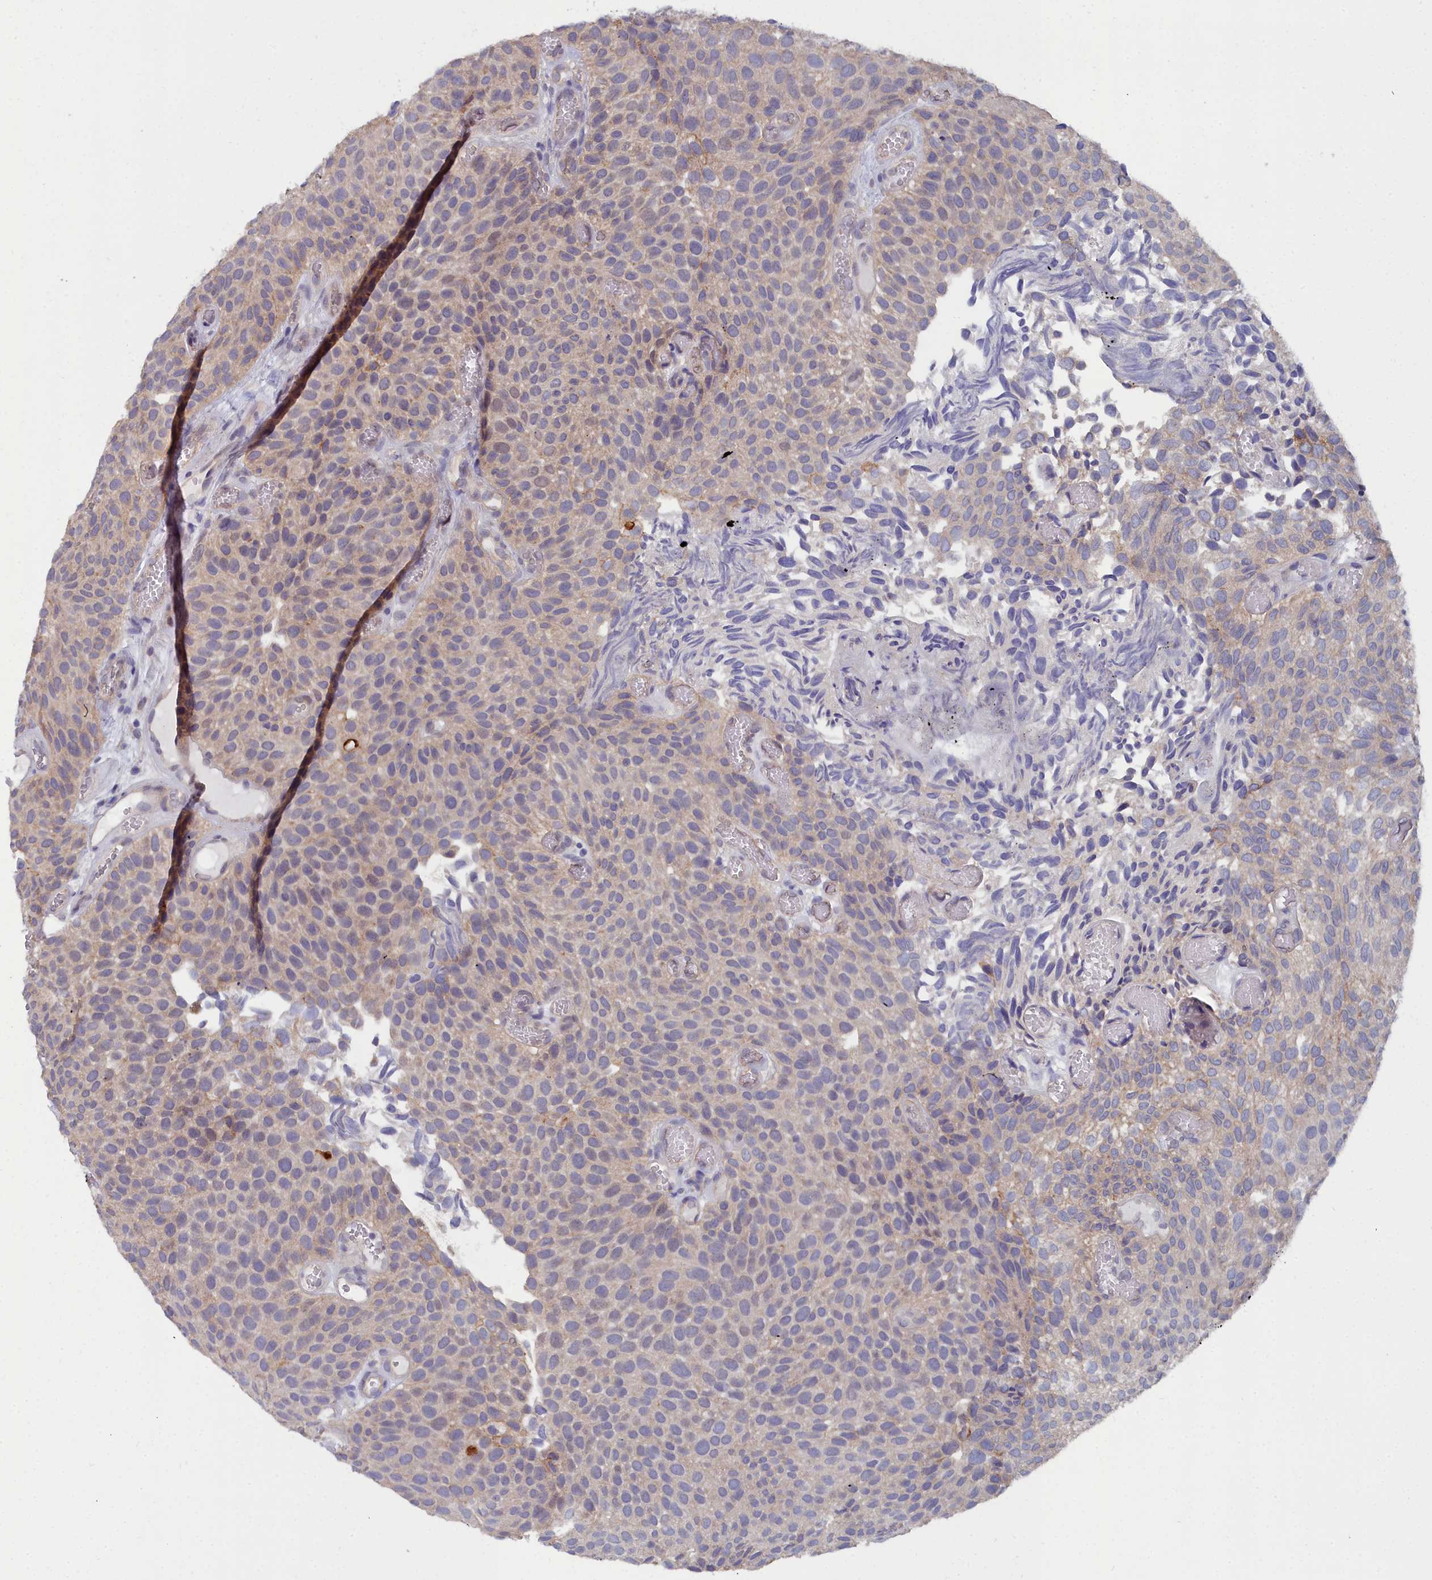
{"staining": {"intensity": "weak", "quantity": "<25%", "location": "cytoplasmic/membranous"}, "tissue": "urothelial cancer", "cell_type": "Tumor cells", "image_type": "cancer", "snomed": [{"axis": "morphology", "description": "Urothelial carcinoma, Low grade"}, {"axis": "topography", "description": "Urinary bladder"}], "caption": "A photomicrograph of human low-grade urothelial carcinoma is negative for staining in tumor cells.", "gene": "RDX", "patient": {"sex": "male", "age": 89}}